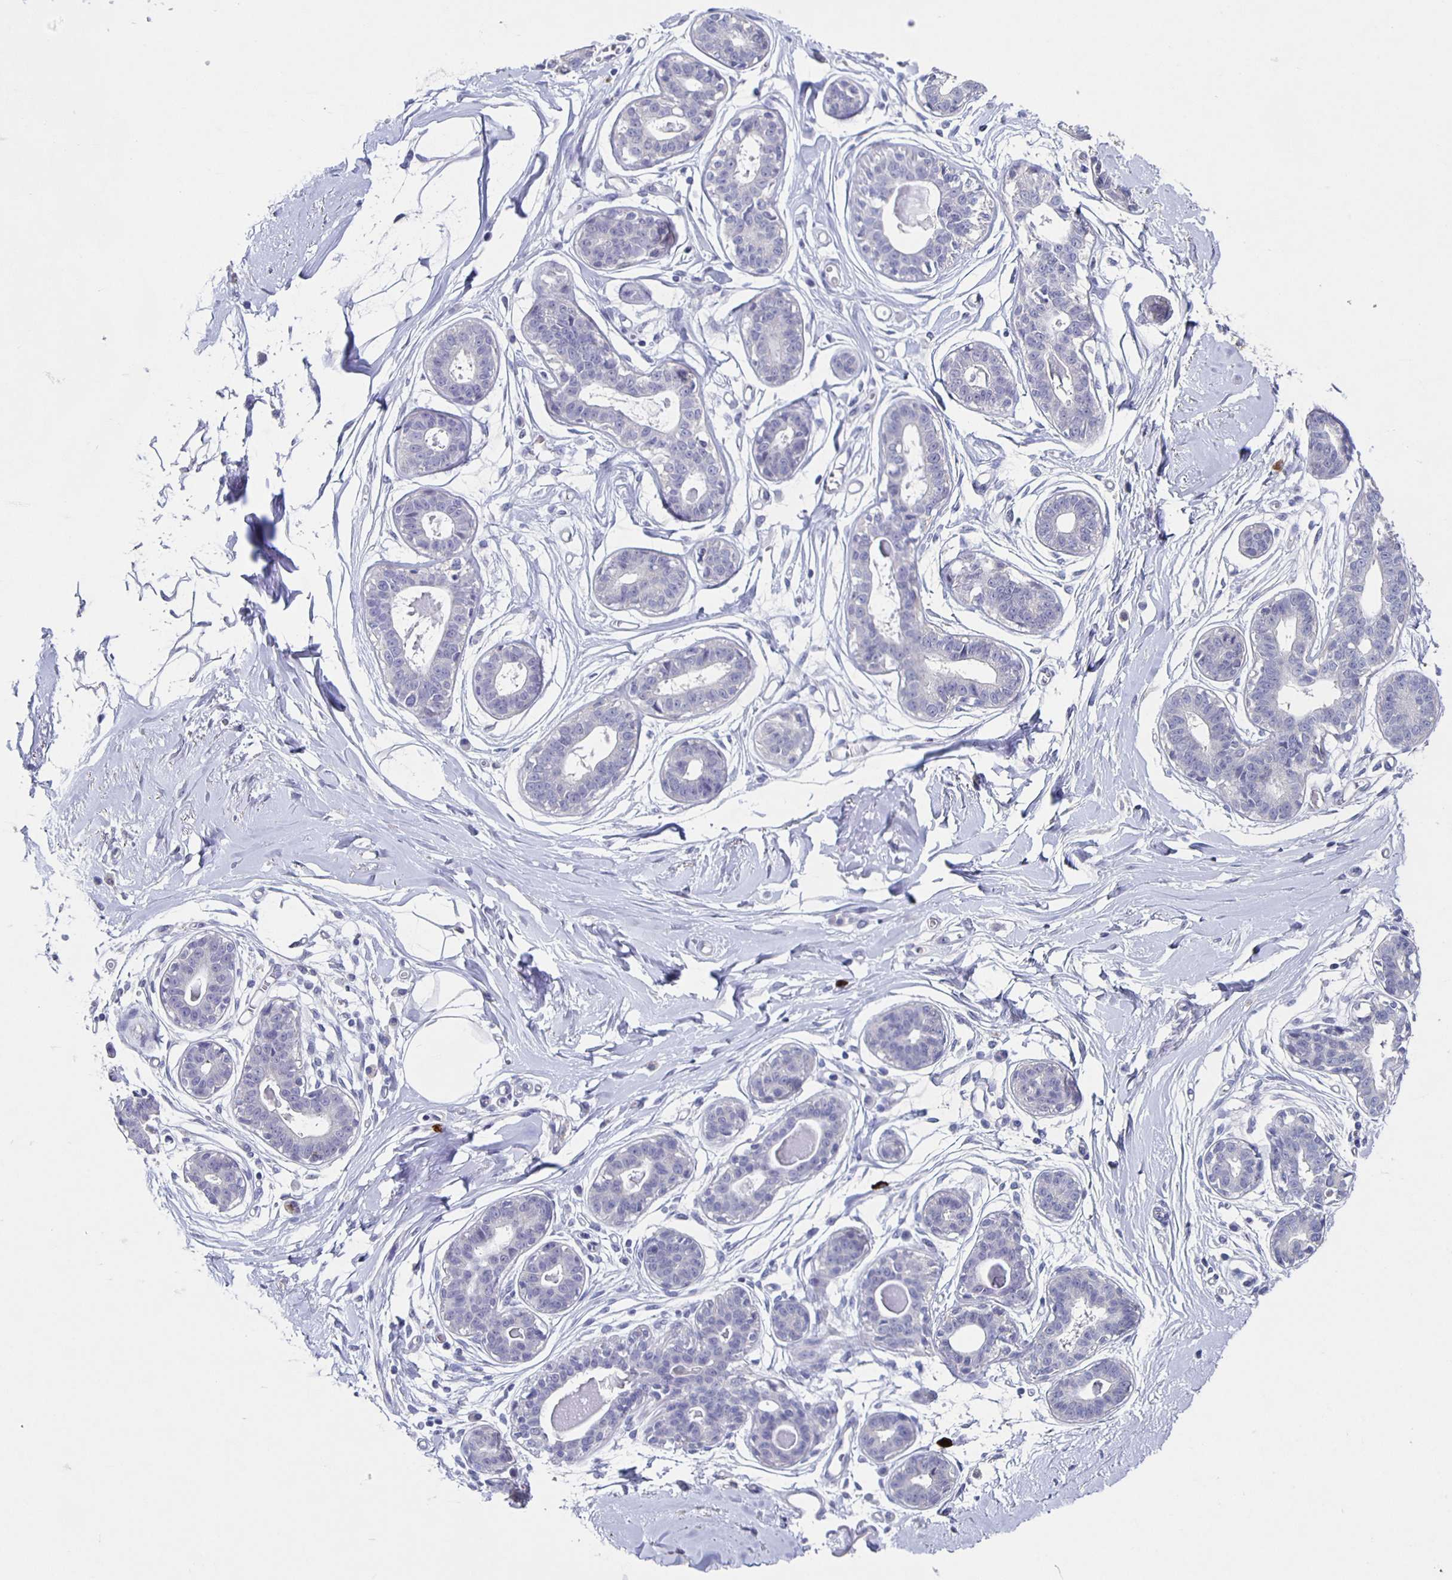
{"staining": {"intensity": "negative", "quantity": "none", "location": "none"}, "tissue": "breast", "cell_type": "Adipocytes", "image_type": "normal", "snomed": [{"axis": "morphology", "description": "Normal tissue, NOS"}, {"axis": "topography", "description": "Breast"}], "caption": "IHC micrograph of benign human breast stained for a protein (brown), which exhibits no positivity in adipocytes. (DAB immunohistochemistry, high magnification).", "gene": "CARNS1", "patient": {"sex": "female", "age": 45}}